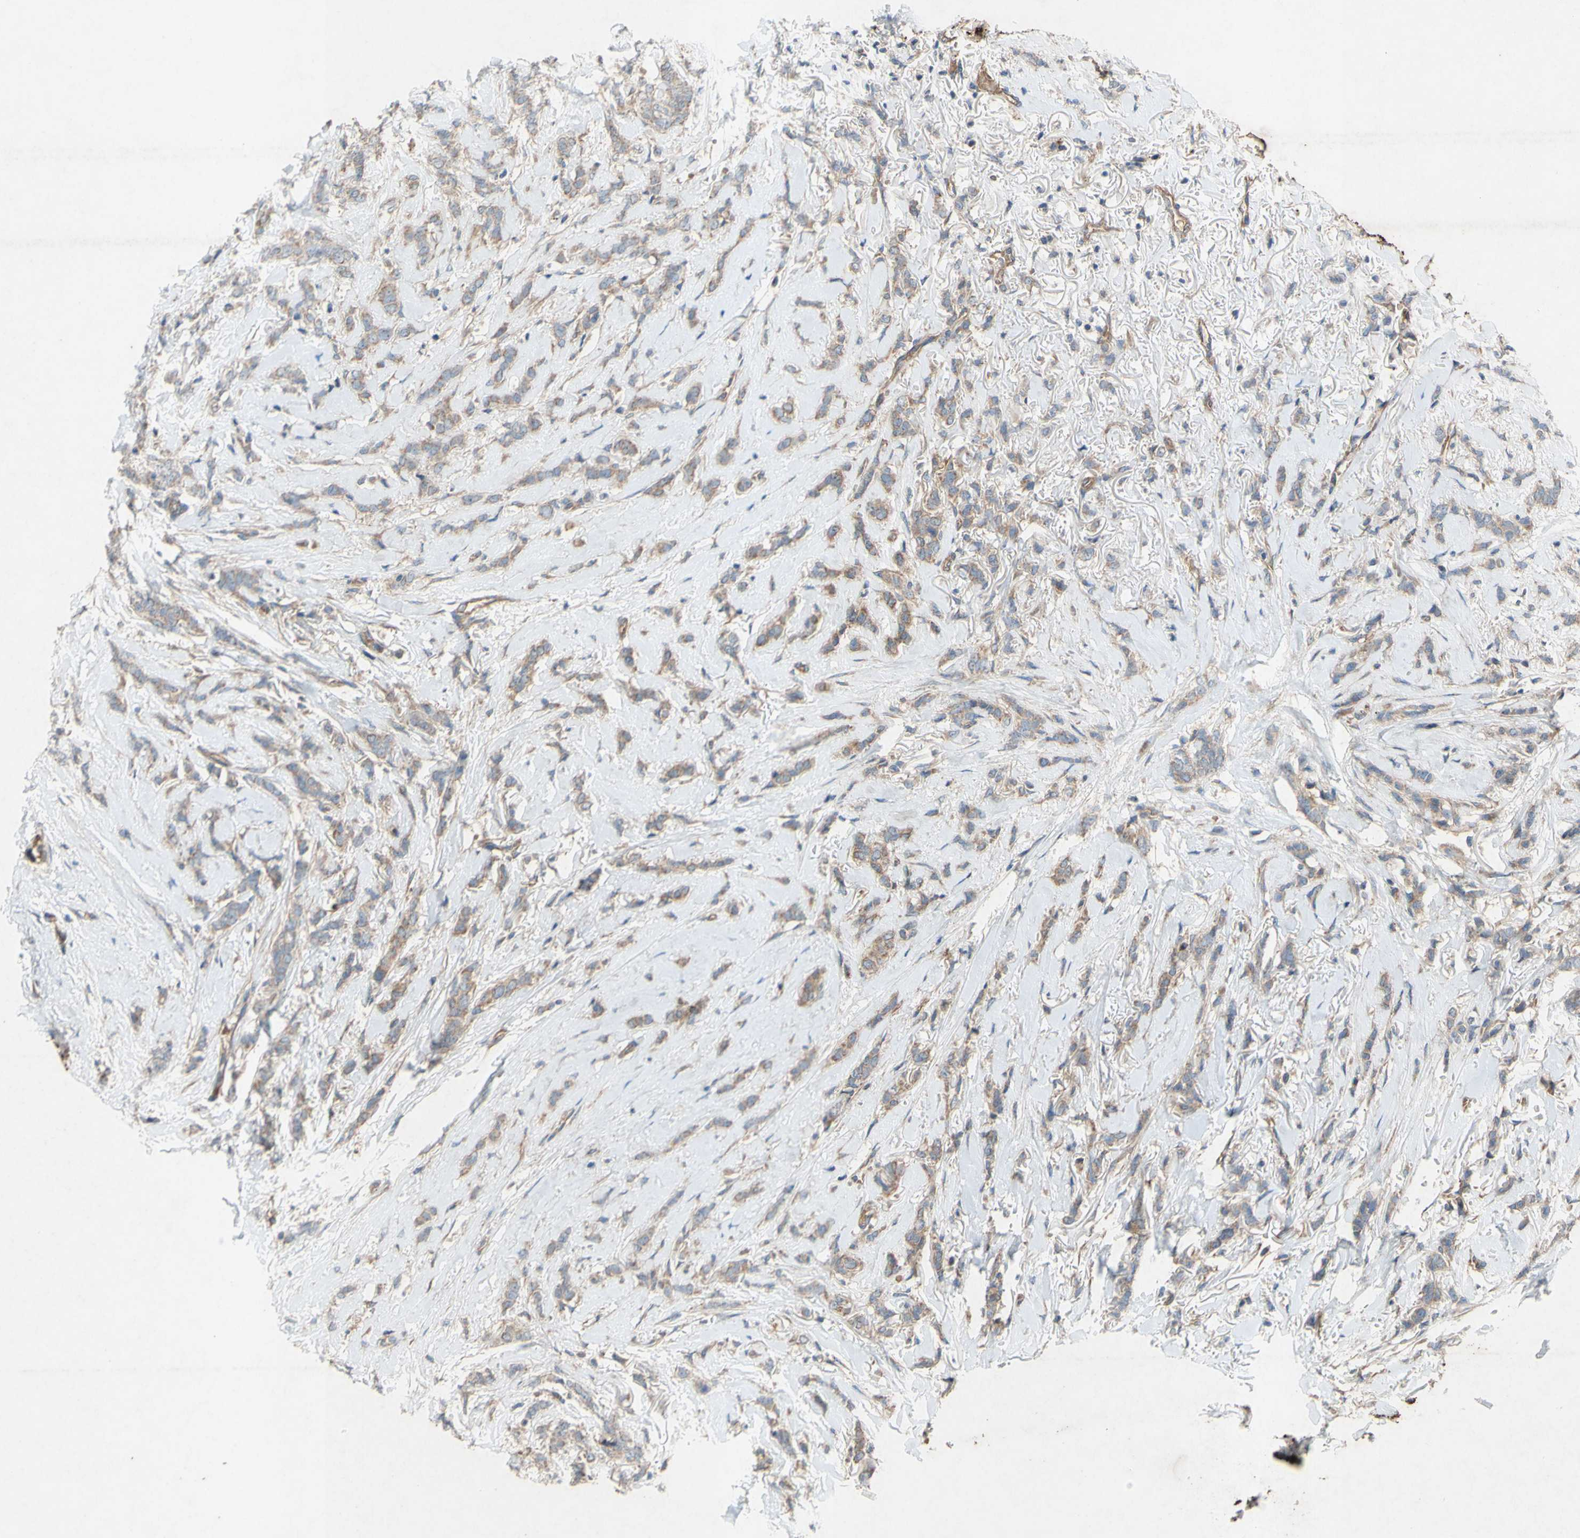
{"staining": {"intensity": "moderate", "quantity": ">75%", "location": "cytoplasmic/membranous"}, "tissue": "breast cancer", "cell_type": "Tumor cells", "image_type": "cancer", "snomed": [{"axis": "morphology", "description": "Lobular carcinoma"}, {"axis": "topography", "description": "Skin"}, {"axis": "topography", "description": "Breast"}], "caption": "Immunohistochemistry (IHC) (DAB (3,3'-diaminobenzidine)) staining of lobular carcinoma (breast) exhibits moderate cytoplasmic/membranous protein expression in approximately >75% of tumor cells.", "gene": "TST", "patient": {"sex": "female", "age": 46}}